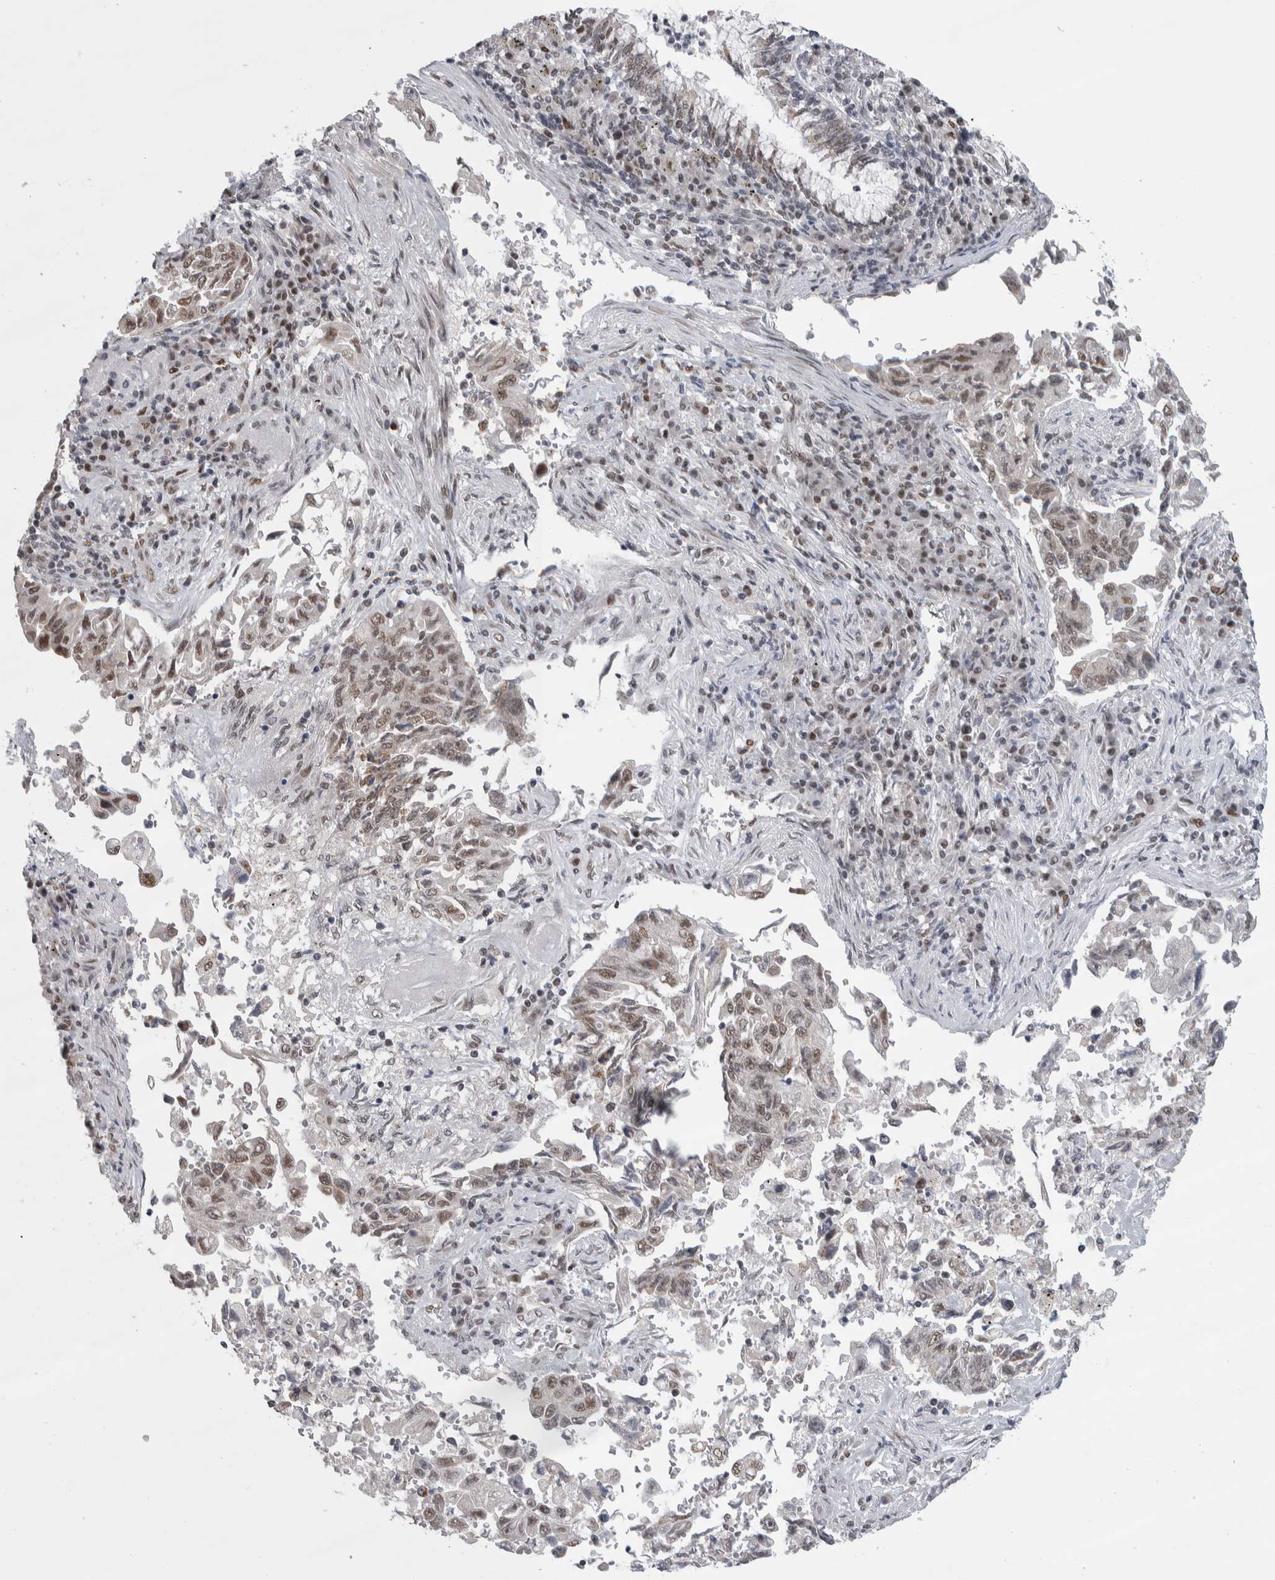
{"staining": {"intensity": "moderate", "quantity": "25%-75%", "location": "nuclear"}, "tissue": "lung cancer", "cell_type": "Tumor cells", "image_type": "cancer", "snomed": [{"axis": "morphology", "description": "Adenocarcinoma, NOS"}, {"axis": "topography", "description": "Lung"}], "caption": "Immunohistochemical staining of human lung adenocarcinoma reveals medium levels of moderate nuclear protein positivity in approximately 25%-75% of tumor cells.", "gene": "HEXIM2", "patient": {"sex": "female", "age": 51}}